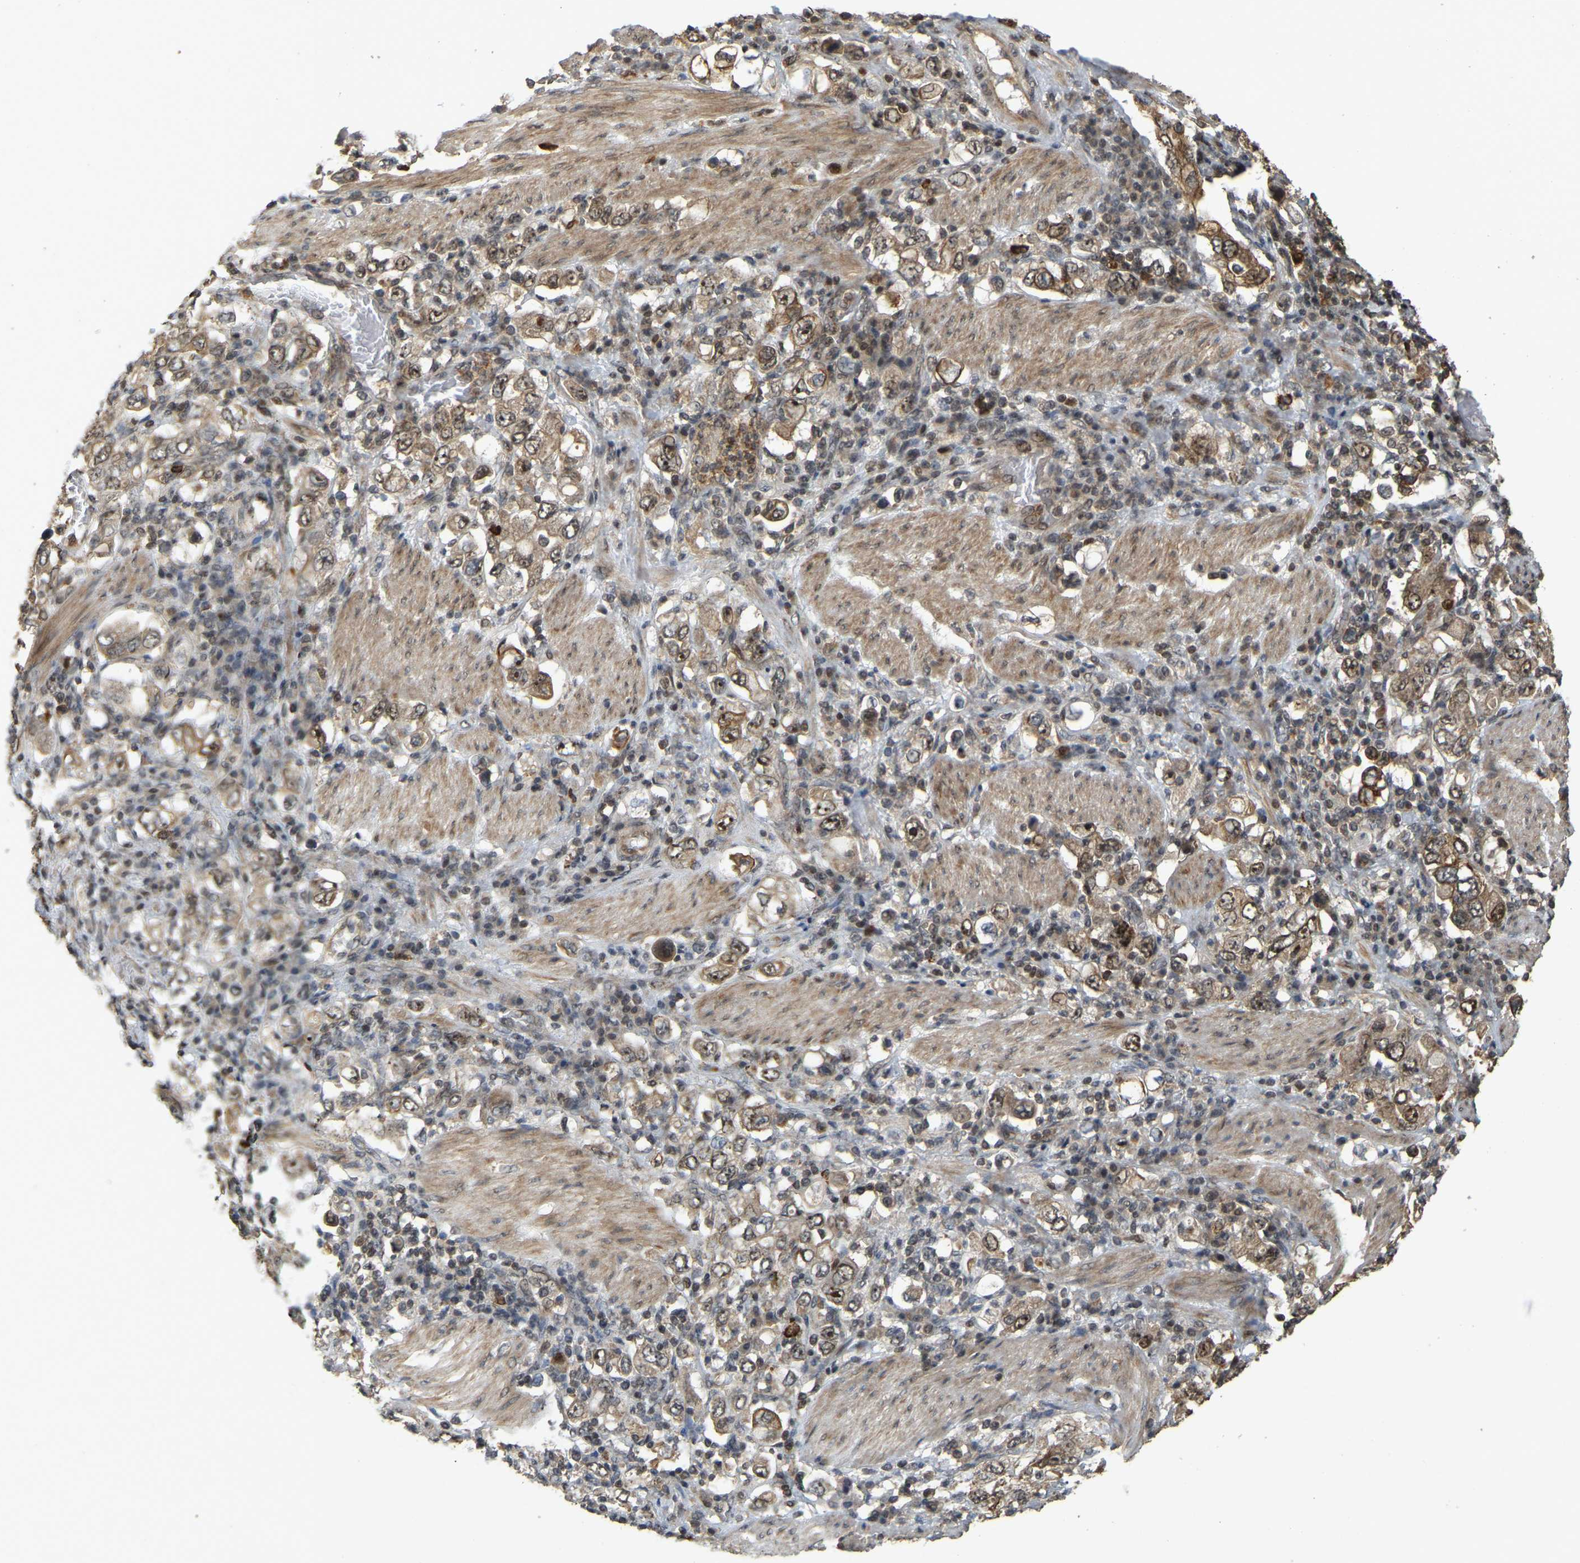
{"staining": {"intensity": "moderate", "quantity": ">75%", "location": "cytoplasmic/membranous,nuclear"}, "tissue": "stomach cancer", "cell_type": "Tumor cells", "image_type": "cancer", "snomed": [{"axis": "morphology", "description": "Adenocarcinoma, NOS"}, {"axis": "topography", "description": "Stomach, upper"}], "caption": "Immunohistochemical staining of human stomach cancer shows medium levels of moderate cytoplasmic/membranous and nuclear expression in approximately >75% of tumor cells.", "gene": "BRF2", "patient": {"sex": "male", "age": 62}}